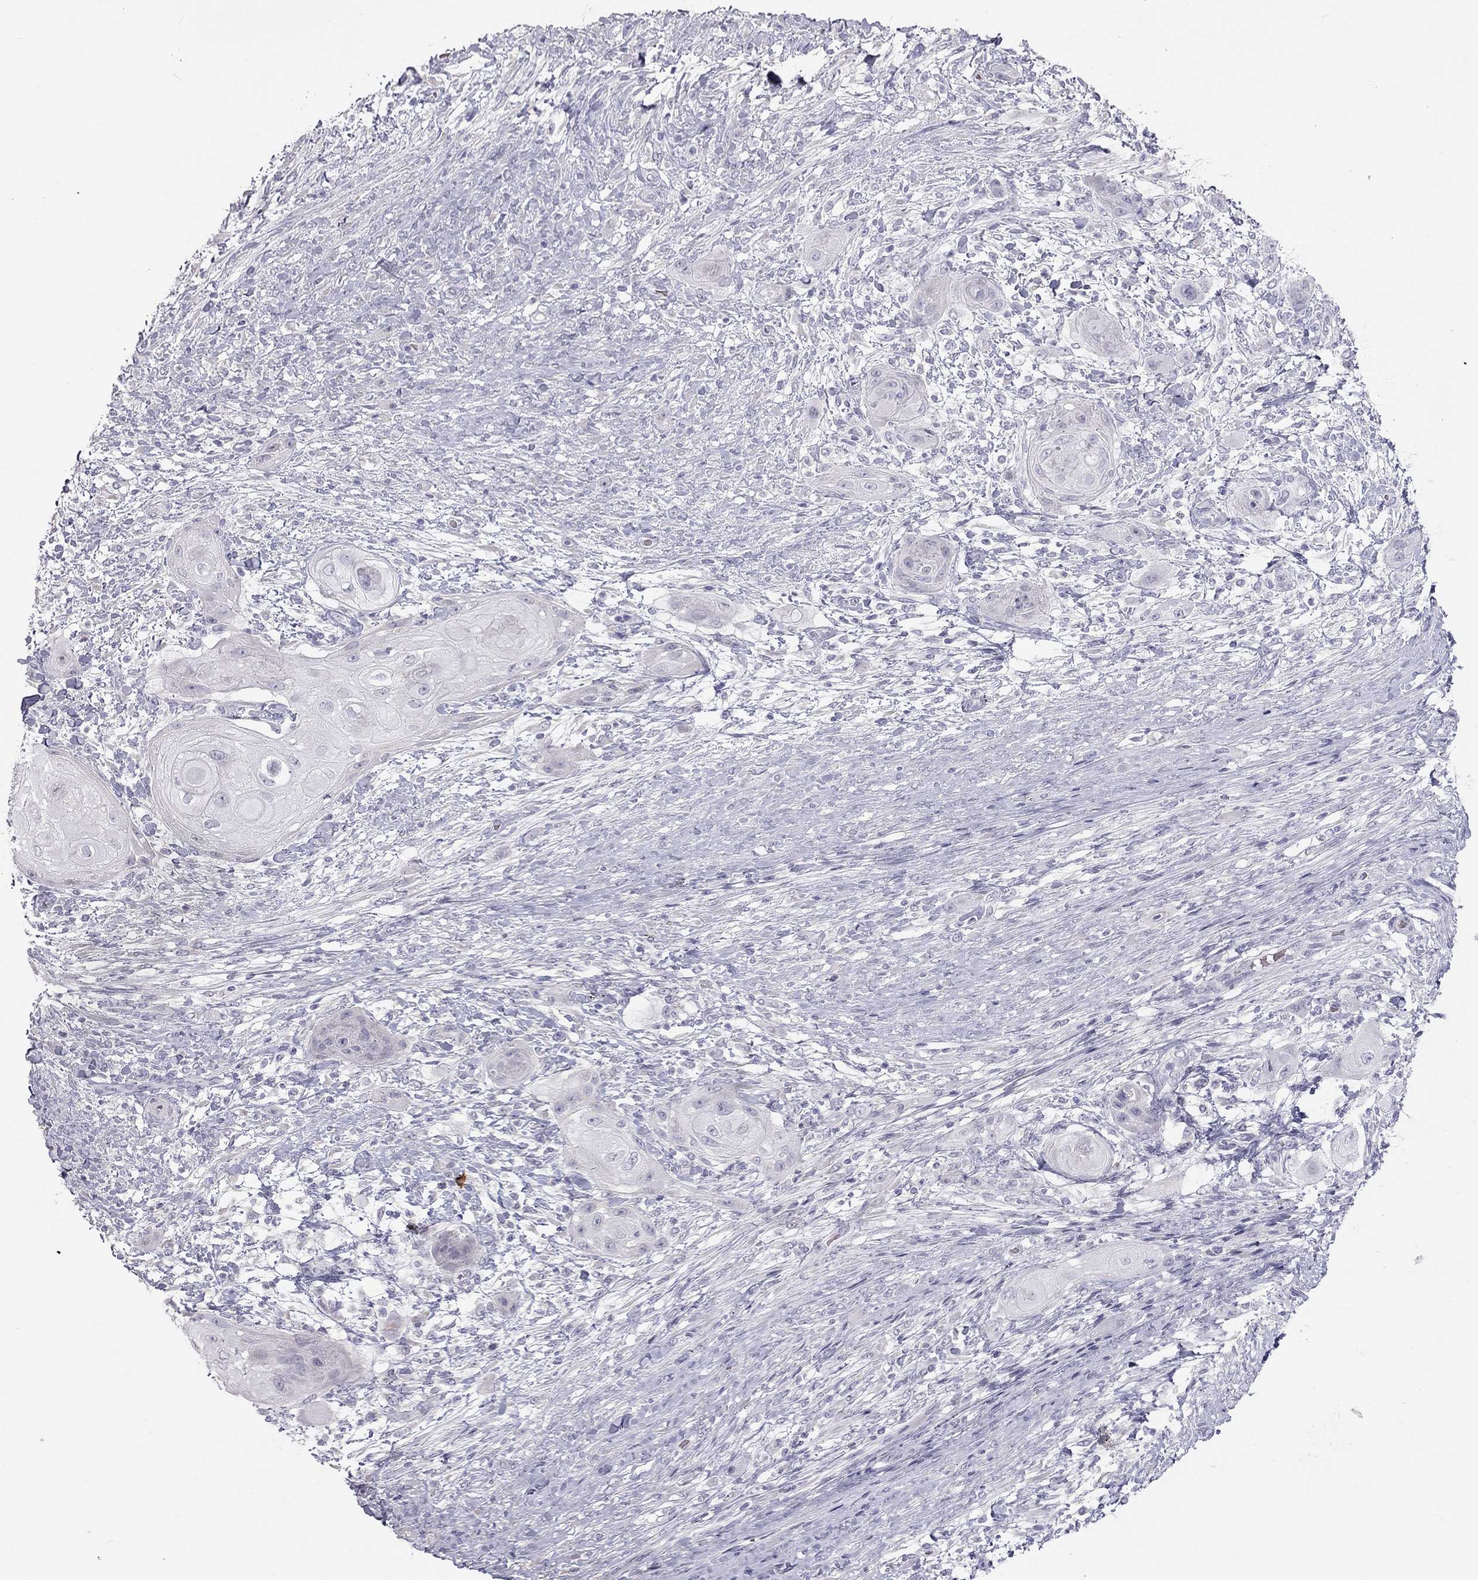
{"staining": {"intensity": "negative", "quantity": "none", "location": "none"}, "tissue": "skin cancer", "cell_type": "Tumor cells", "image_type": "cancer", "snomed": [{"axis": "morphology", "description": "Squamous cell carcinoma, NOS"}, {"axis": "topography", "description": "Skin"}], "caption": "DAB (3,3'-diaminobenzidine) immunohistochemical staining of human skin cancer (squamous cell carcinoma) reveals no significant staining in tumor cells.", "gene": "SPATA12", "patient": {"sex": "male", "age": 62}}